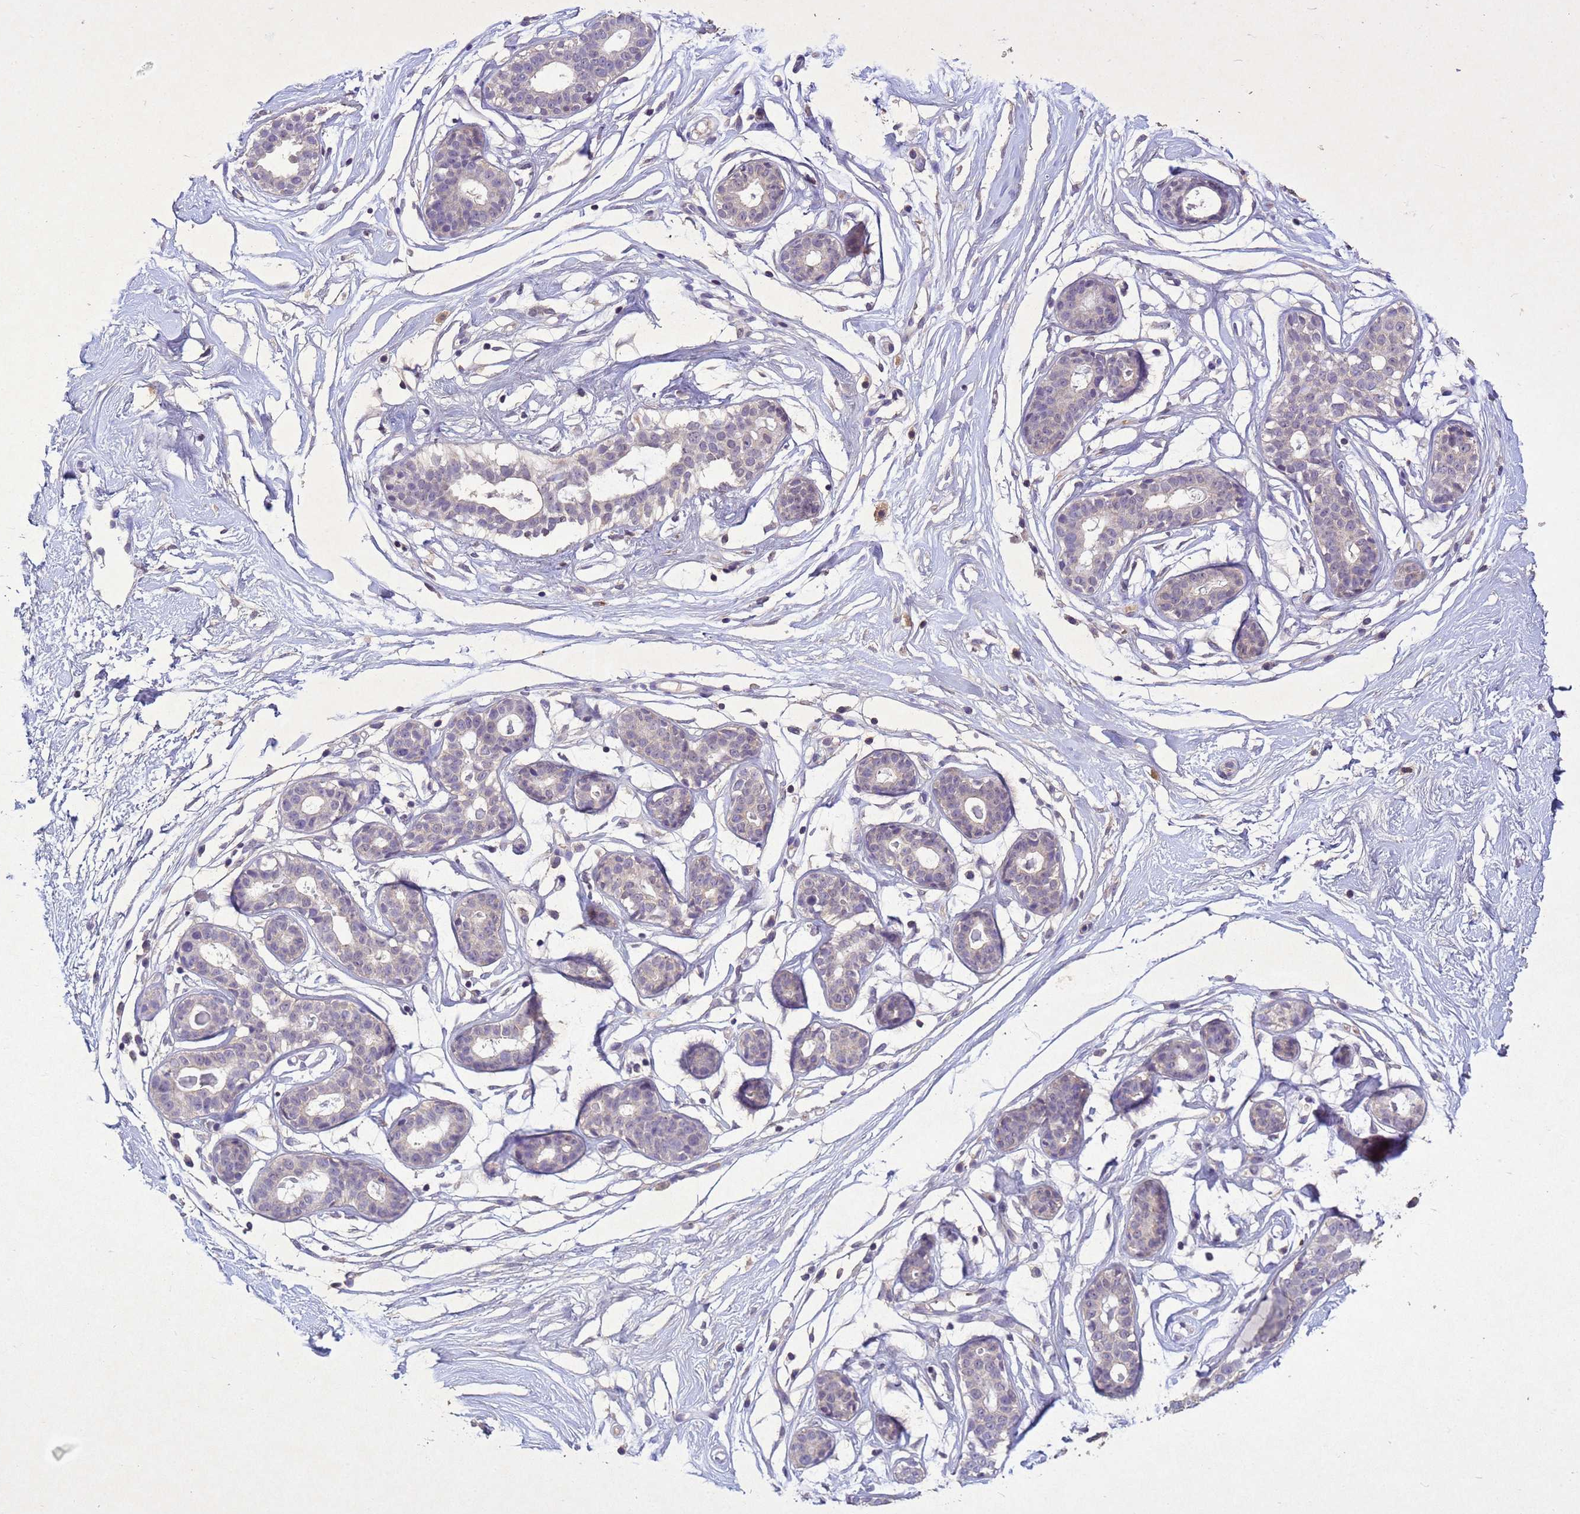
{"staining": {"intensity": "negative", "quantity": "none", "location": "none"}, "tissue": "breast", "cell_type": "Adipocytes", "image_type": "normal", "snomed": [{"axis": "morphology", "description": "Normal tissue, NOS"}, {"axis": "morphology", "description": "Adenoma, NOS"}, {"axis": "topography", "description": "Breast"}], "caption": "A histopathology image of breast stained for a protein displays no brown staining in adipocytes.", "gene": "NLRP11", "patient": {"sex": "female", "age": 23}}